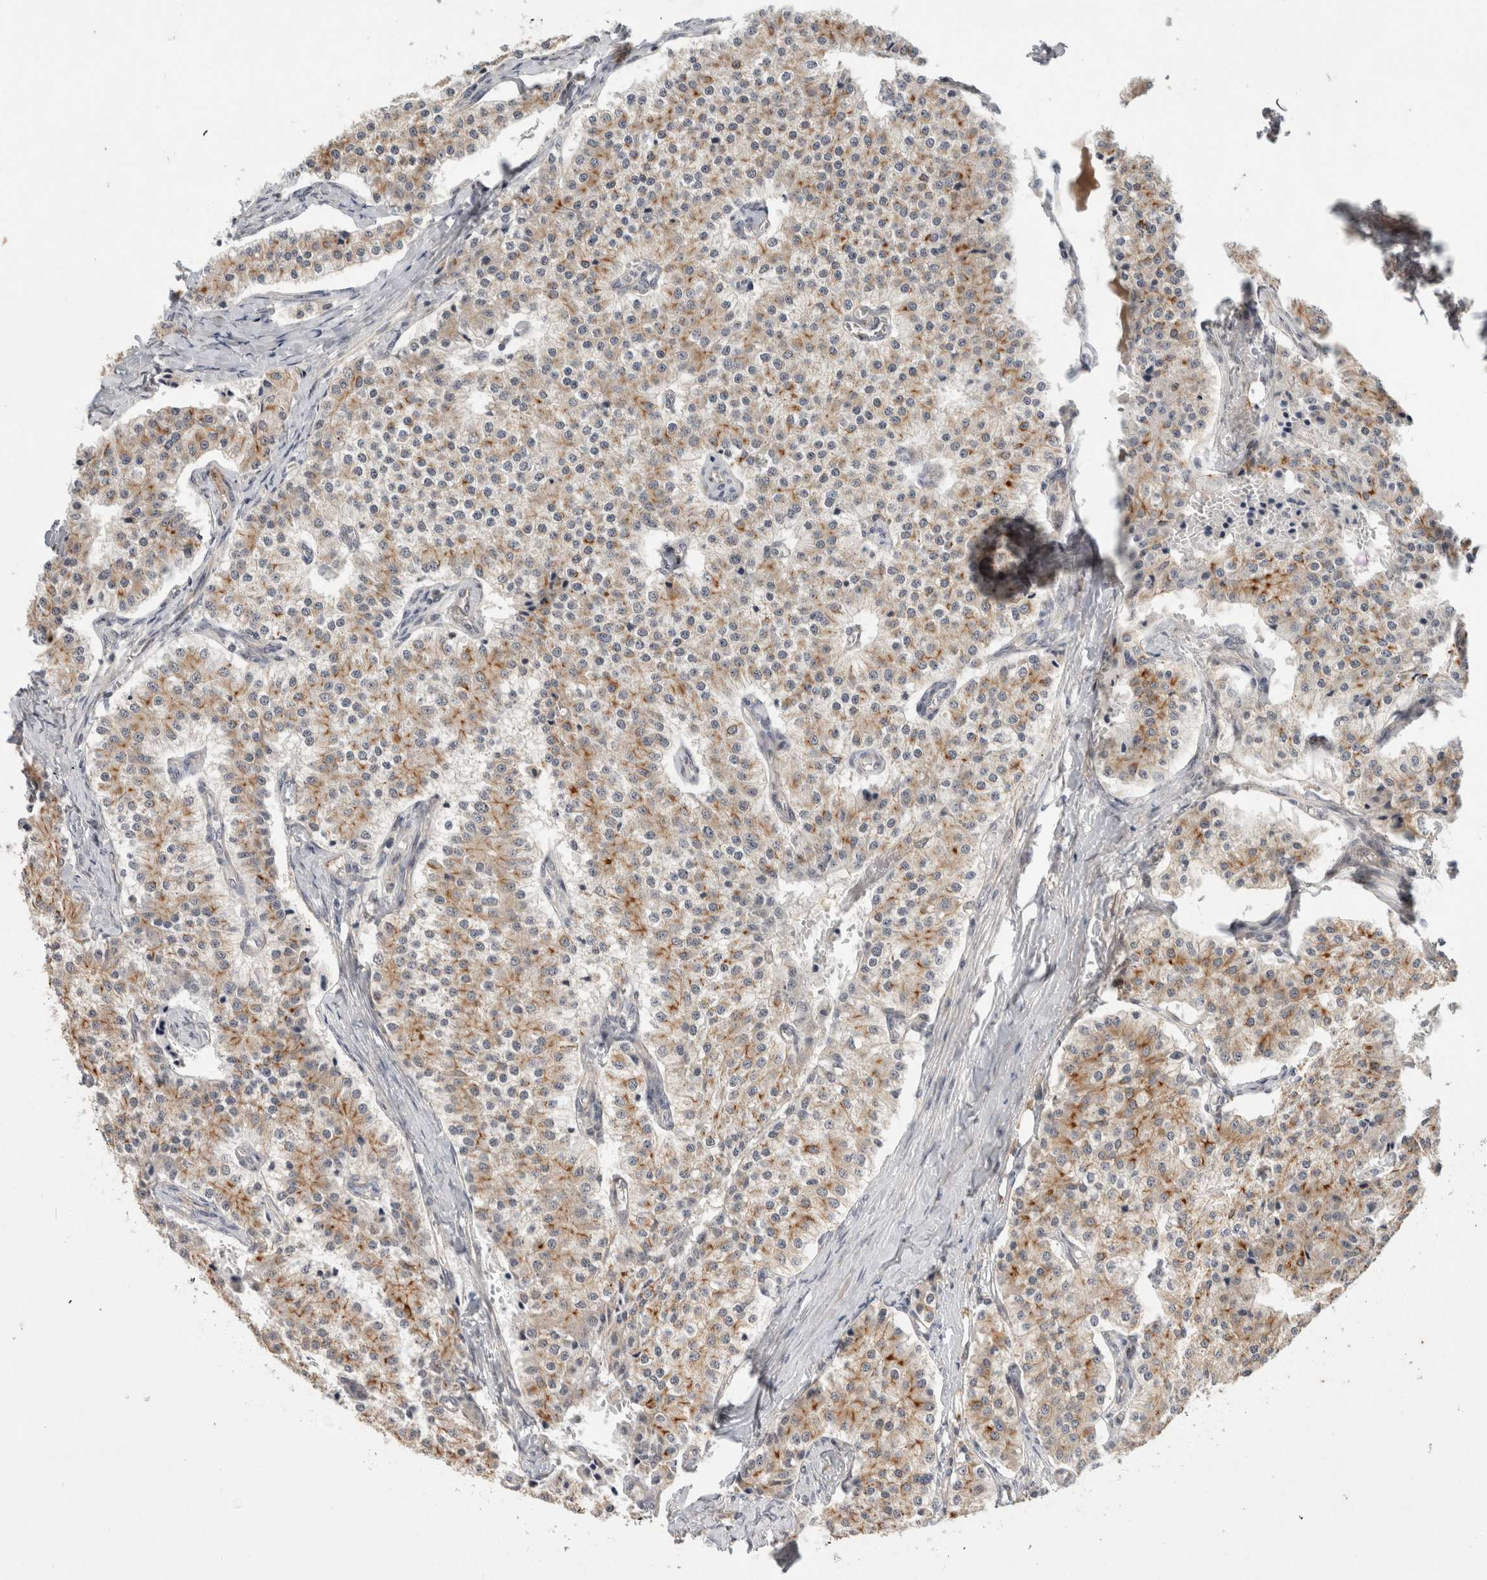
{"staining": {"intensity": "weak", "quantity": ">75%", "location": "cytoplasmic/membranous"}, "tissue": "carcinoid", "cell_type": "Tumor cells", "image_type": "cancer", "snomed": [{"axis": "morphology", "description": "Carcinoid, malignant, NOS"}, {"axis": "topography", "description": "Colon"}], "caption": "An image of carcinoid (malignant) stained for a protein exhibits weak cytoplasmic/membranous brown staining in tumor cells.", "gene": "CRISPLD1", "patient": {"sex": "female", "age": 52}}